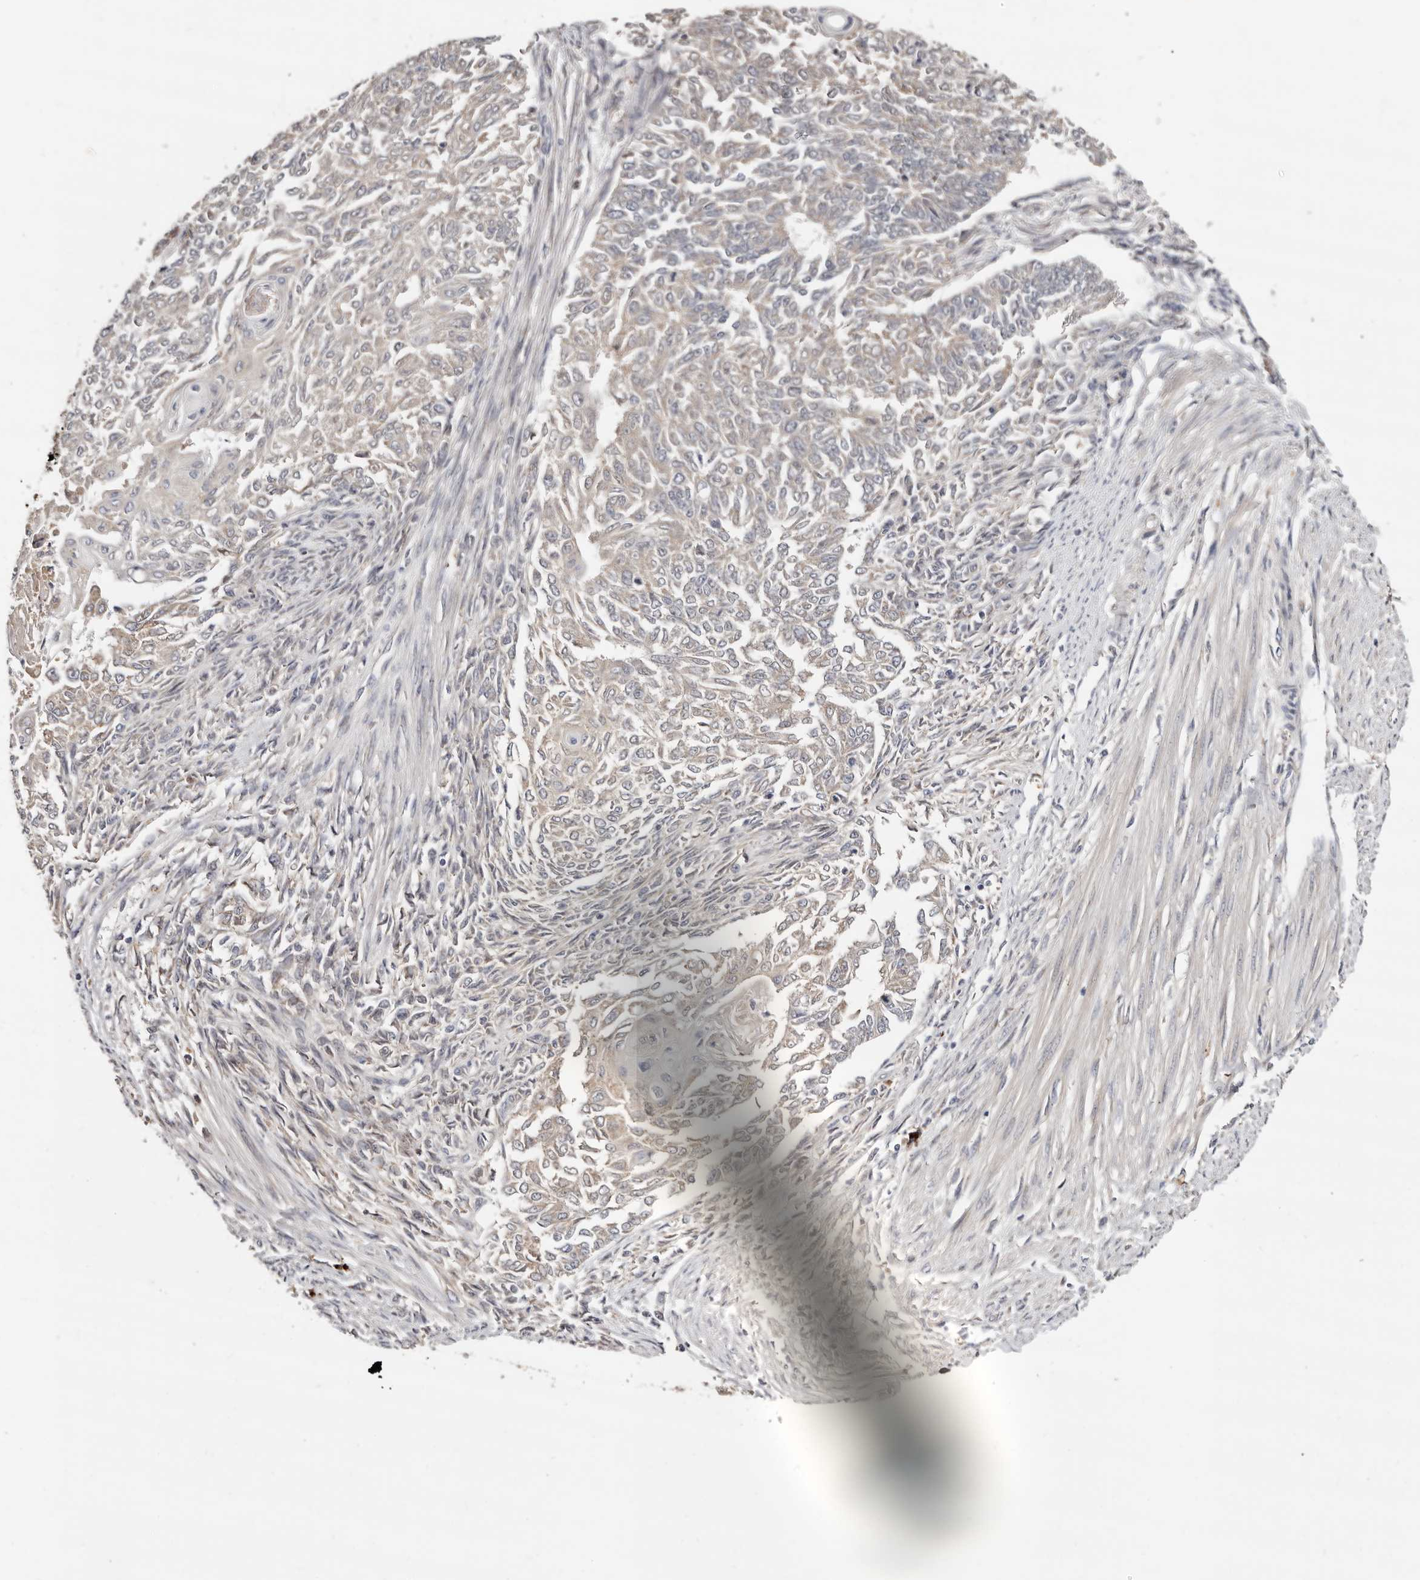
{"staining": {"intensity": "weak", "quantity": "<25%", "location": "cytoplasmic/membranous"}, "tissue": "endometrial cancer", "cell_type": "Tumor cells", "image_type": "cancer", "snomed": [{"axis": "morphology", "description": "Adenocarcinoma, NOS"}, {"axis": "topography", "description": "Endometrium"}], "caption": "Immunohistochemistry (IHC) histopathology image of neoplastic tissue: human adenocarcinoma (endometrial) stained with DAB displays no significant protein expression in tumor cells.", "gene": "DACT2", "patient": {"sex": "female", "age": 32}}